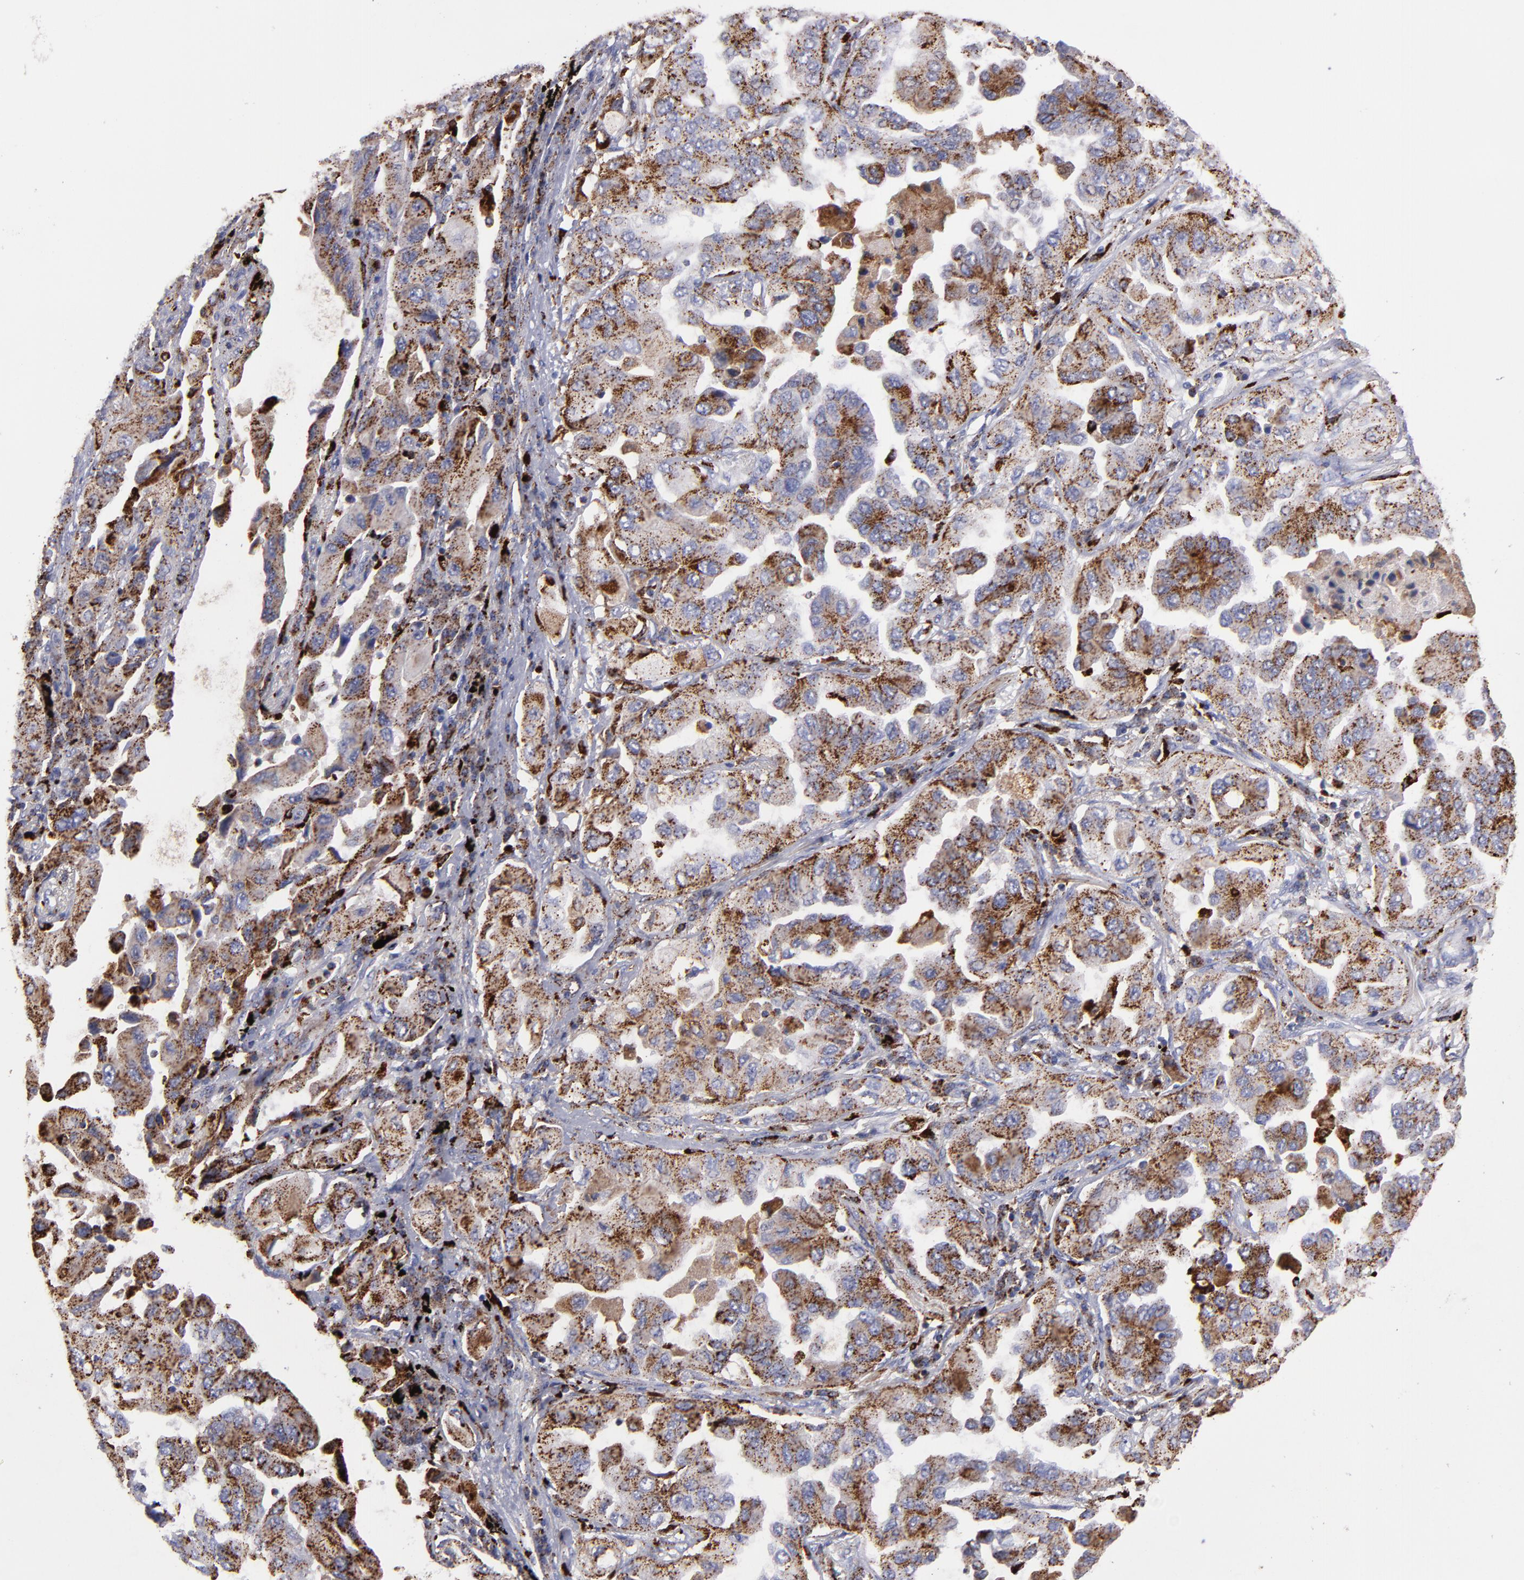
{"staining": {"intensity": "moderate", "quantity": ">75%", "location": "cytoplasmic/membranous"}, "tissue": "lung cancer", "cell_type": "Tumor cells", "image_type": "cancer", "snomed": [{"axis": "morphology", "description": "Adenocarcinoma, NOS"}, {"axis": "topography", "description": "Lung"}], "caption": "Immunohistochemical staining of adenocarcinoma (lung) demonstrates medium levels of moderate cytoplasmic/membranous protein staining in about >75% of tumor cells.", "gene": "CTSS", "patient": {"sex": "female", "age": 65}}